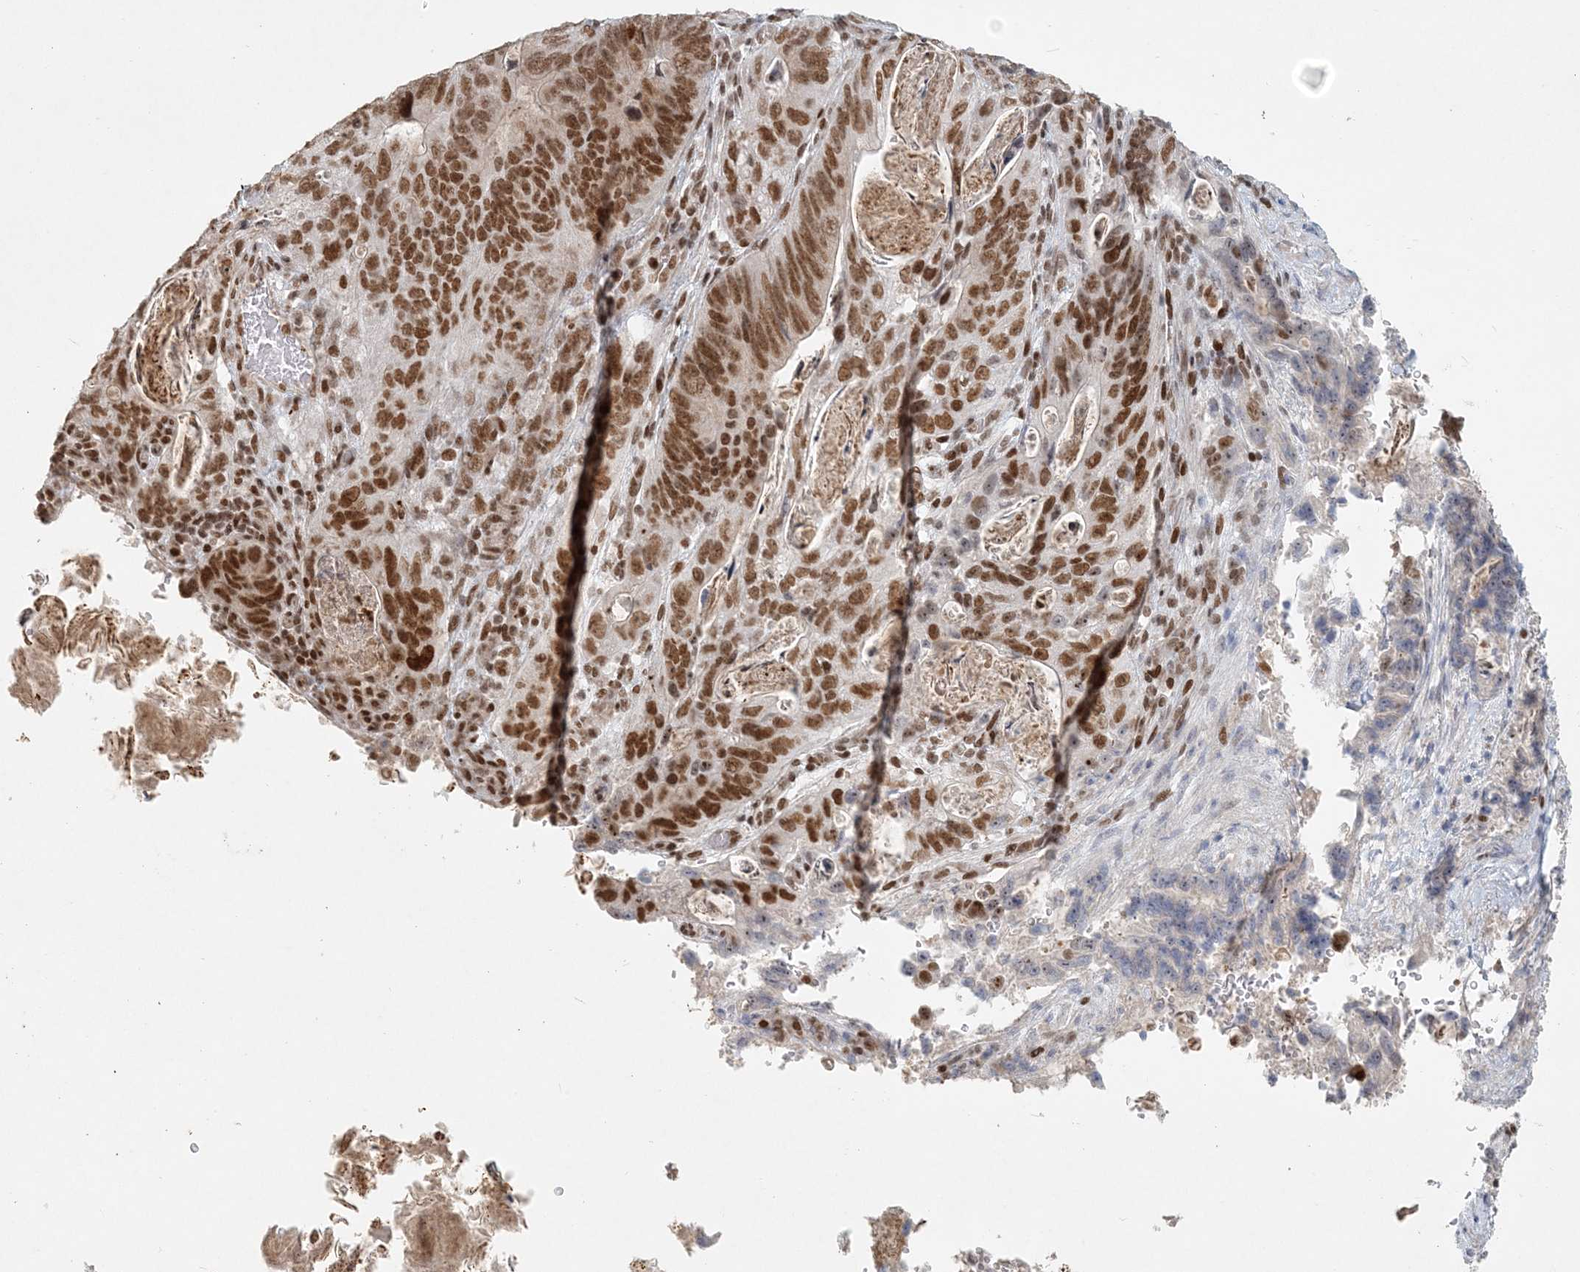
{"staining": {"intensity": "moderate", "quantity": ">75%", "location": "nuclear"}, "tissue": "stomach cancer", "cell_type": "Tumor cells", "image_type": "cancer", "snomed": [{"axis": "morphology", "description": "Normal tissue, NOS"}, {"axis": "morphology", "description": "Adenocarcinoma, NOS"}, {"axis": "topography", "description": "Stomach"}], "caption": "A histopathology image of human stomach cancer stained for a protein exhibits moderate nuclear brown staining in tumor cells. (IHC, brightfield microscopy, high magnification).", "gene": "BAZ1B", "patient": {"sex": "female", "age": 89}}